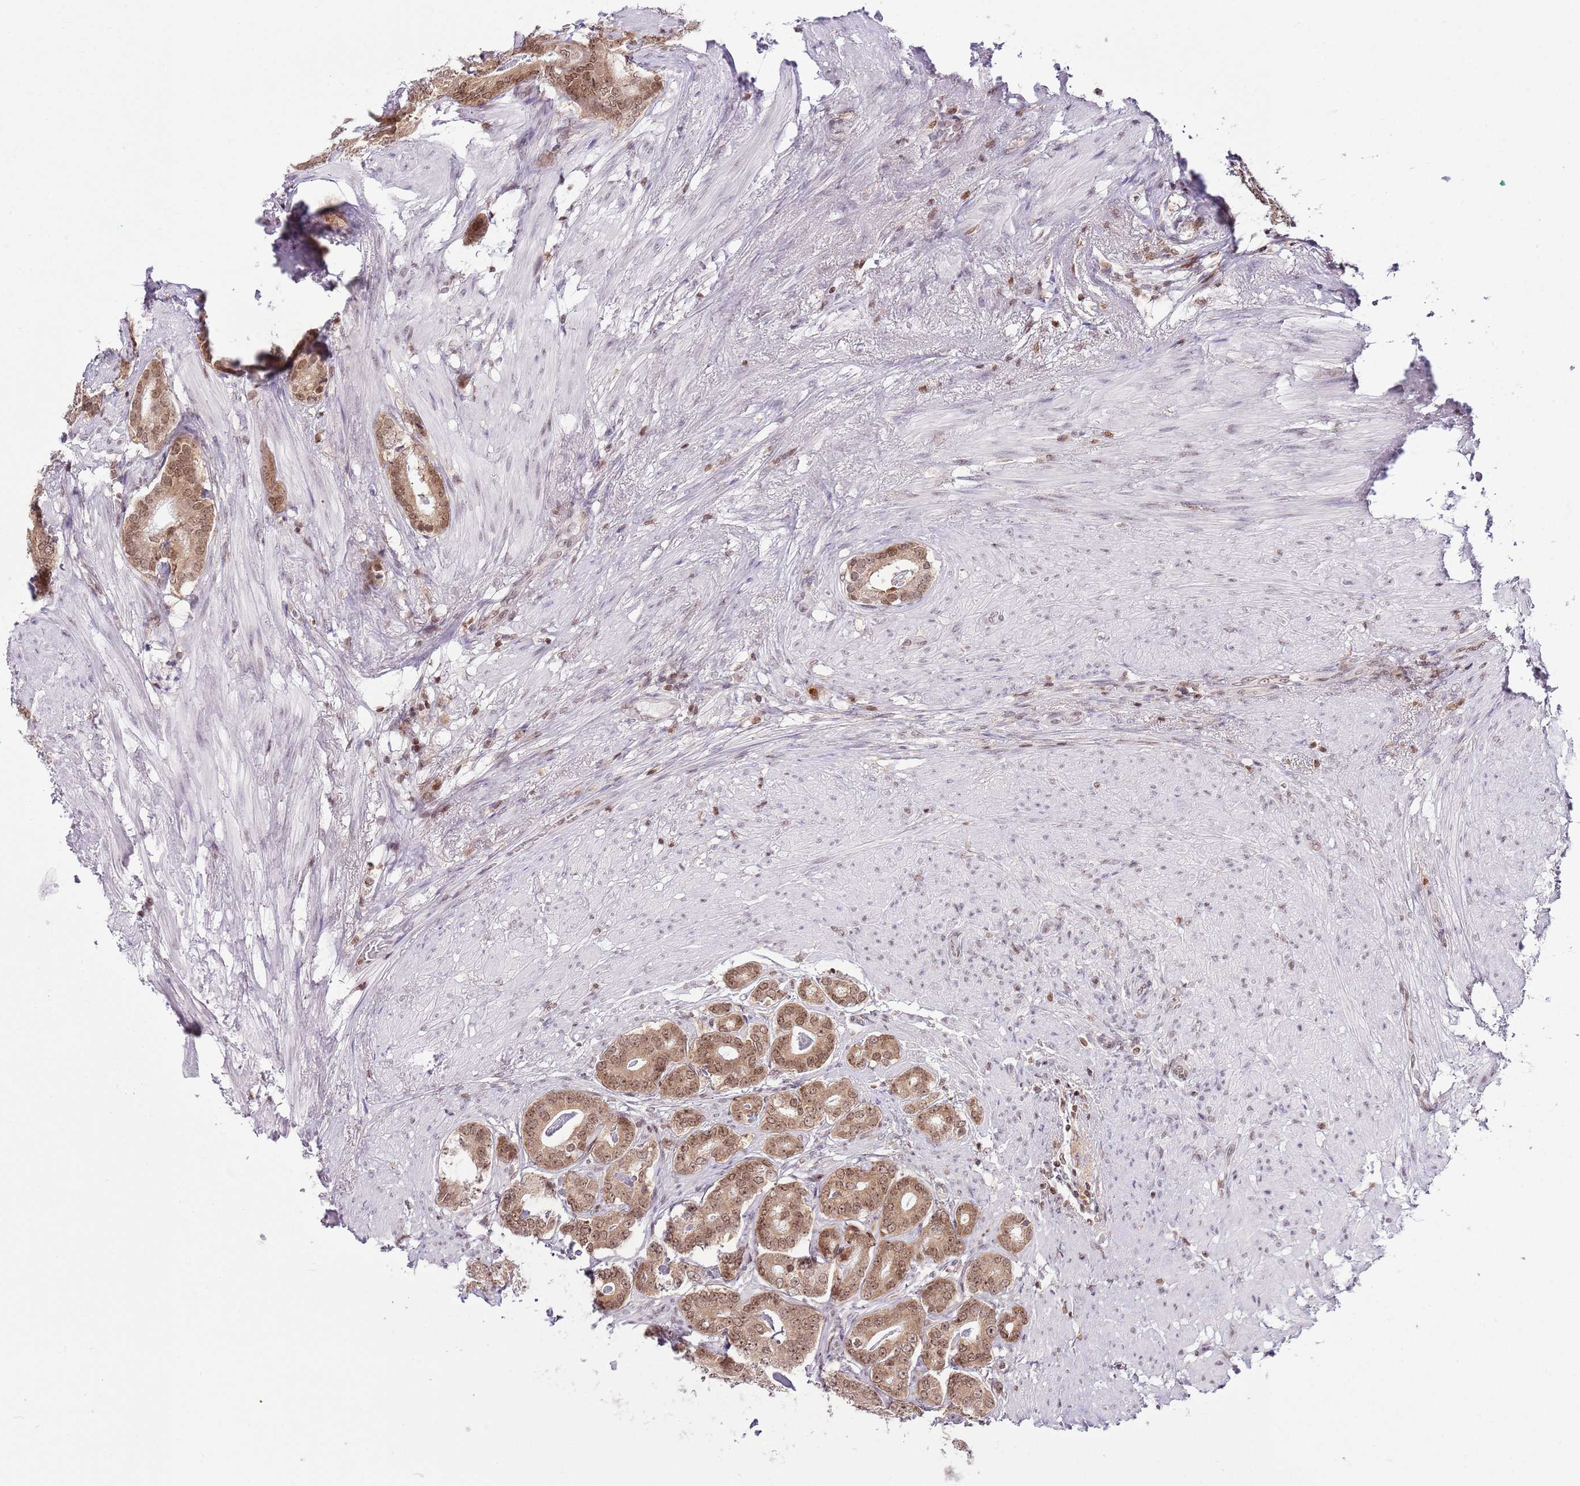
{"staining": {"intensity": "moderate", "quantity": ">75%", "location": "cytoplasmic/membranous,nuclear"}, "tissue": "prostate cancer", "cell_type": "Tumor cells", "image_type": "cancer", "snomed": [{"axis": "morphology", "description": "Adenocarcinoma, Low grade"}, {"axis": "topography", "description": "Prostate"}], "caption": "Tumor cells reveal medium levels of moderate cytoplasmic/membranous and nuclear positivity in about >75% of cells in prostate cancer (adenocarcinoma (low-grade)). The staining was performed using DAB (3,3'-diaminobenzidine) to visualize the protein expression in brown, while the nuclei were stained in blue with hematoxylin (Magnification: 20x).", "gene": "SELENOH", "patient": {"sex": "male", "age": 71}}